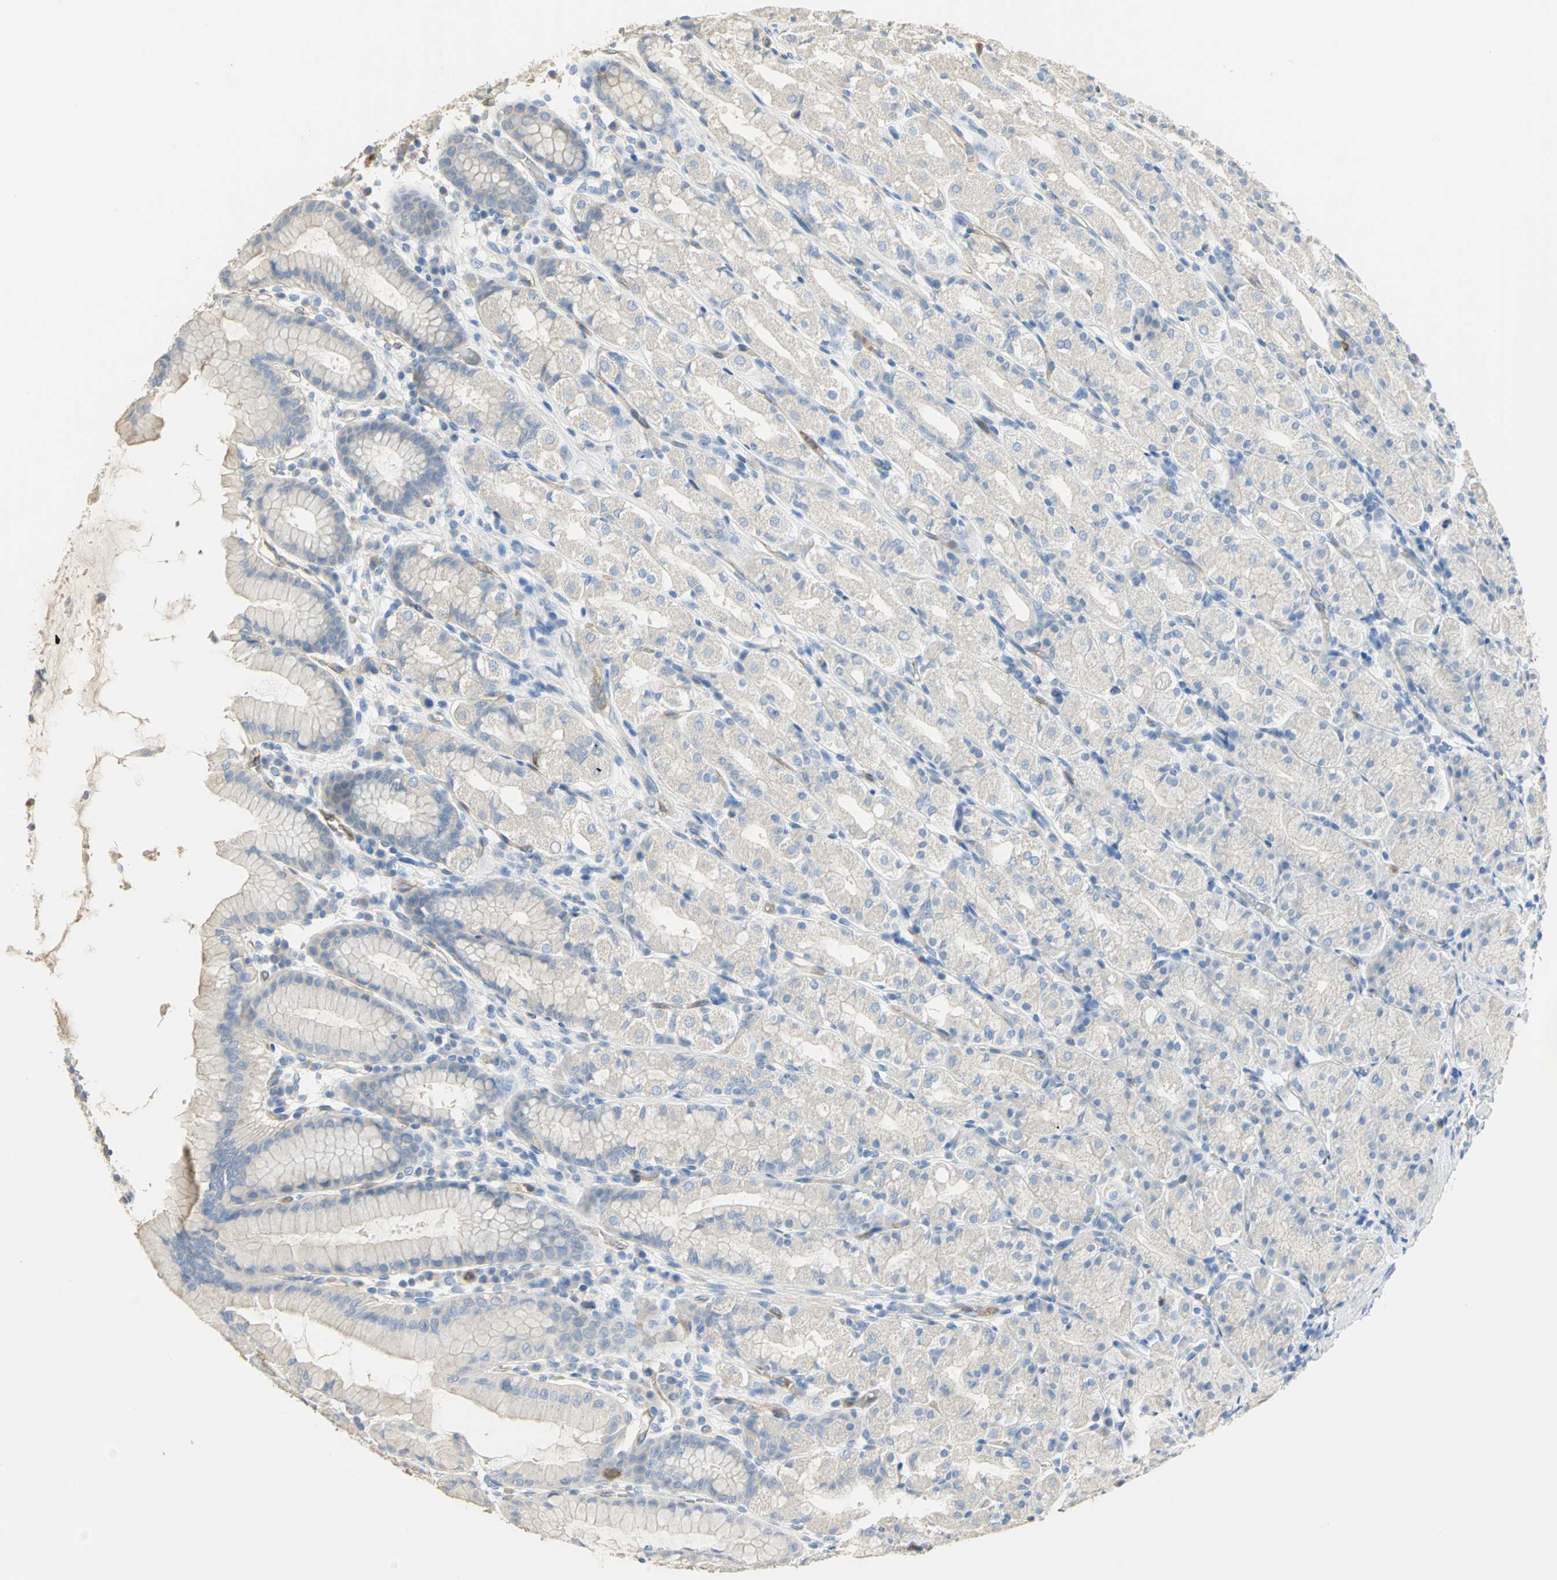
{"staining": {"intensity": "negative", "quantity": "none", "location": "none"}, "tissue": "stomach", "cell_type": "Glandular cells", "image_type": "normal", "snomed": [{"axis": "morphology", "description": "Normal tissue, NOS"}, {"axis": "topography", "description": "Stomach, upper"}], "caption": "This is an immunohistochemistry image of unremarkable stomach. There is no positivity in glandular cells.", "gene": "DLGAP5", "patient": {"sex": "male", "age": 68}}